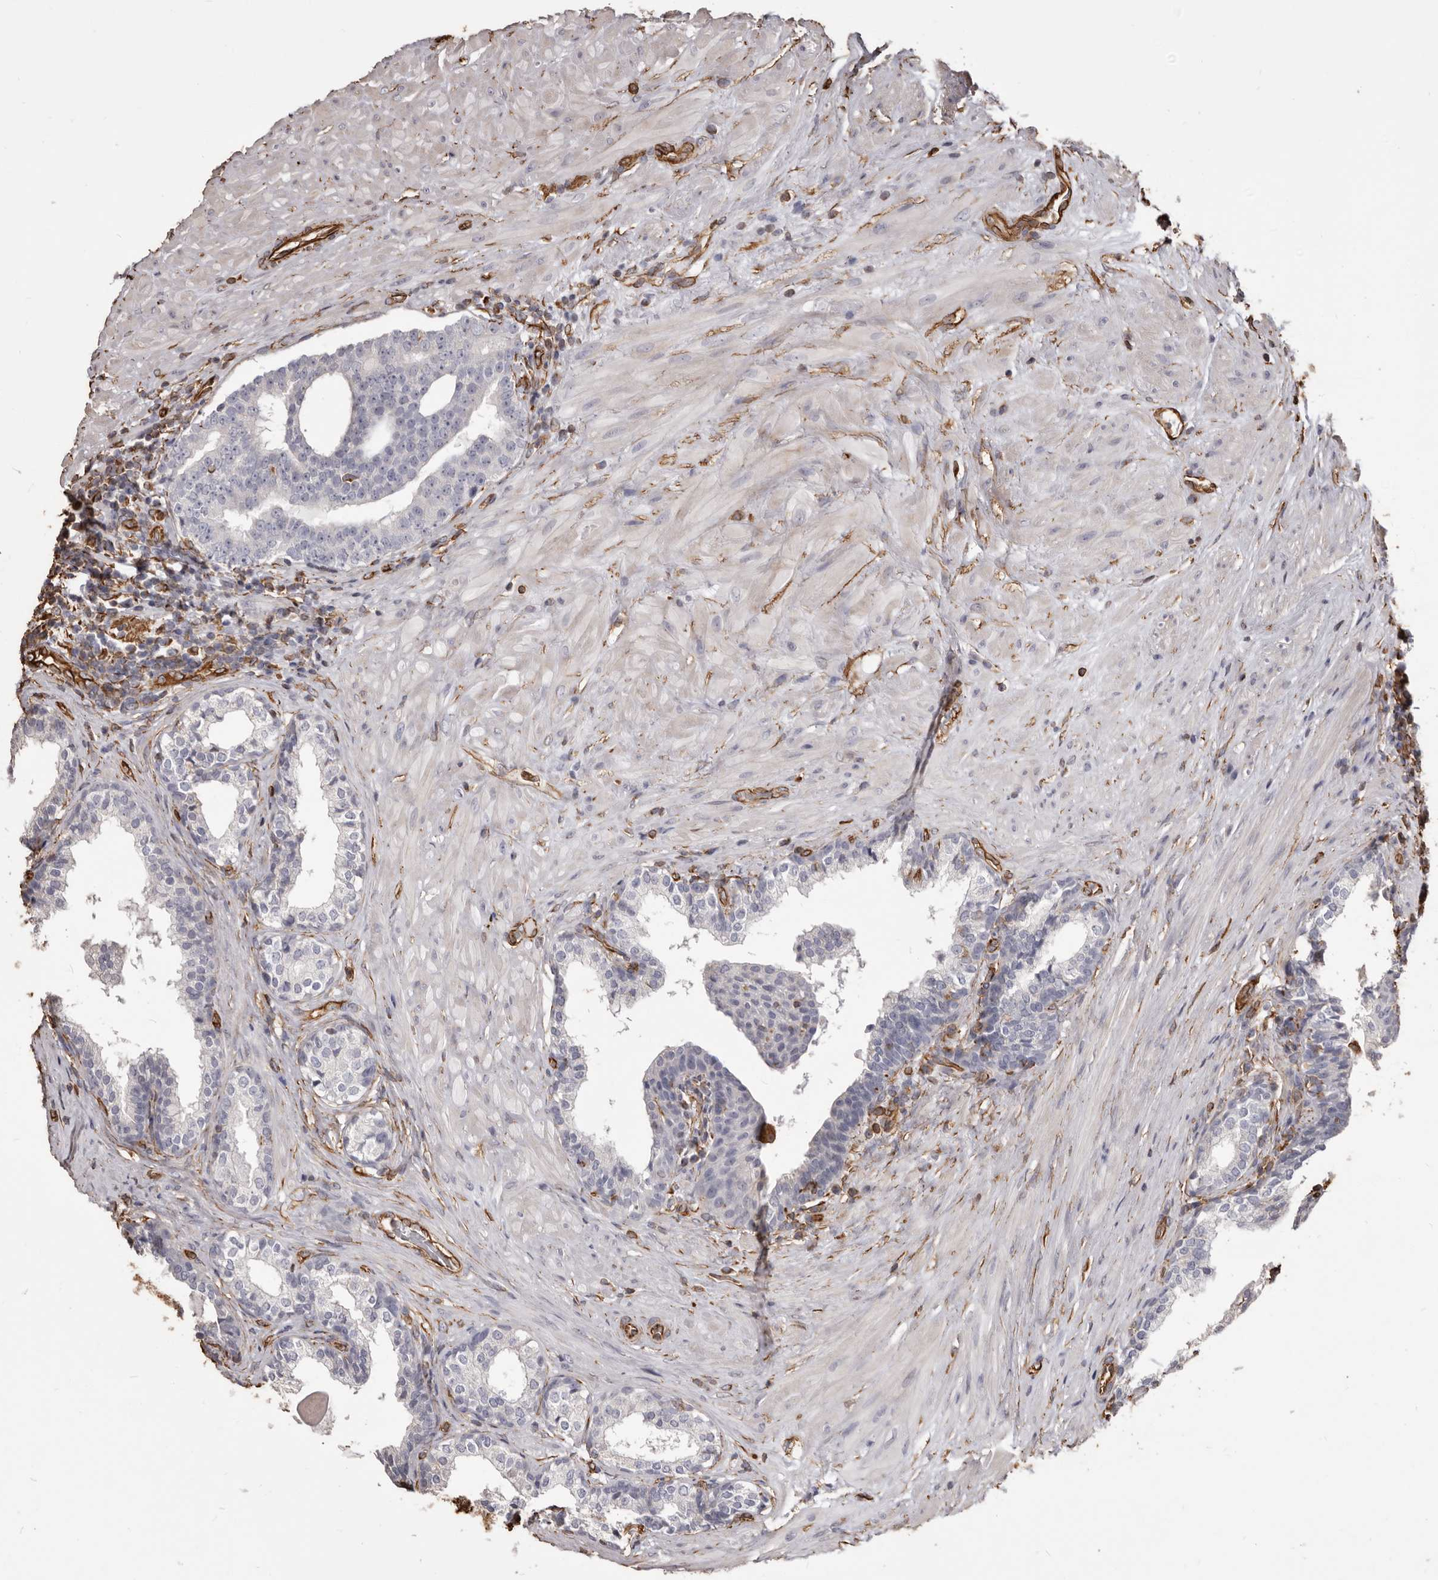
{"staining": {"intensity": "negative", "quantity": "none", "location": "none"}, "tissue": "prostate cancer", "cell_type": "Tumor cells", "image_type": "cancer", "snomed": [{"axis": "morphology", "description": "Adenocarcinoma, High grade"}, {"axis": "topography", "description": "Prostate"}], "caption": "This is a image of immunohistochemistry (IHC) staining of high-grade adenocarcinoma (prostate), which shows no positivity in tumor cells.", "gene": "MTURN", "patient": {"sex": "male", "age": 56}}